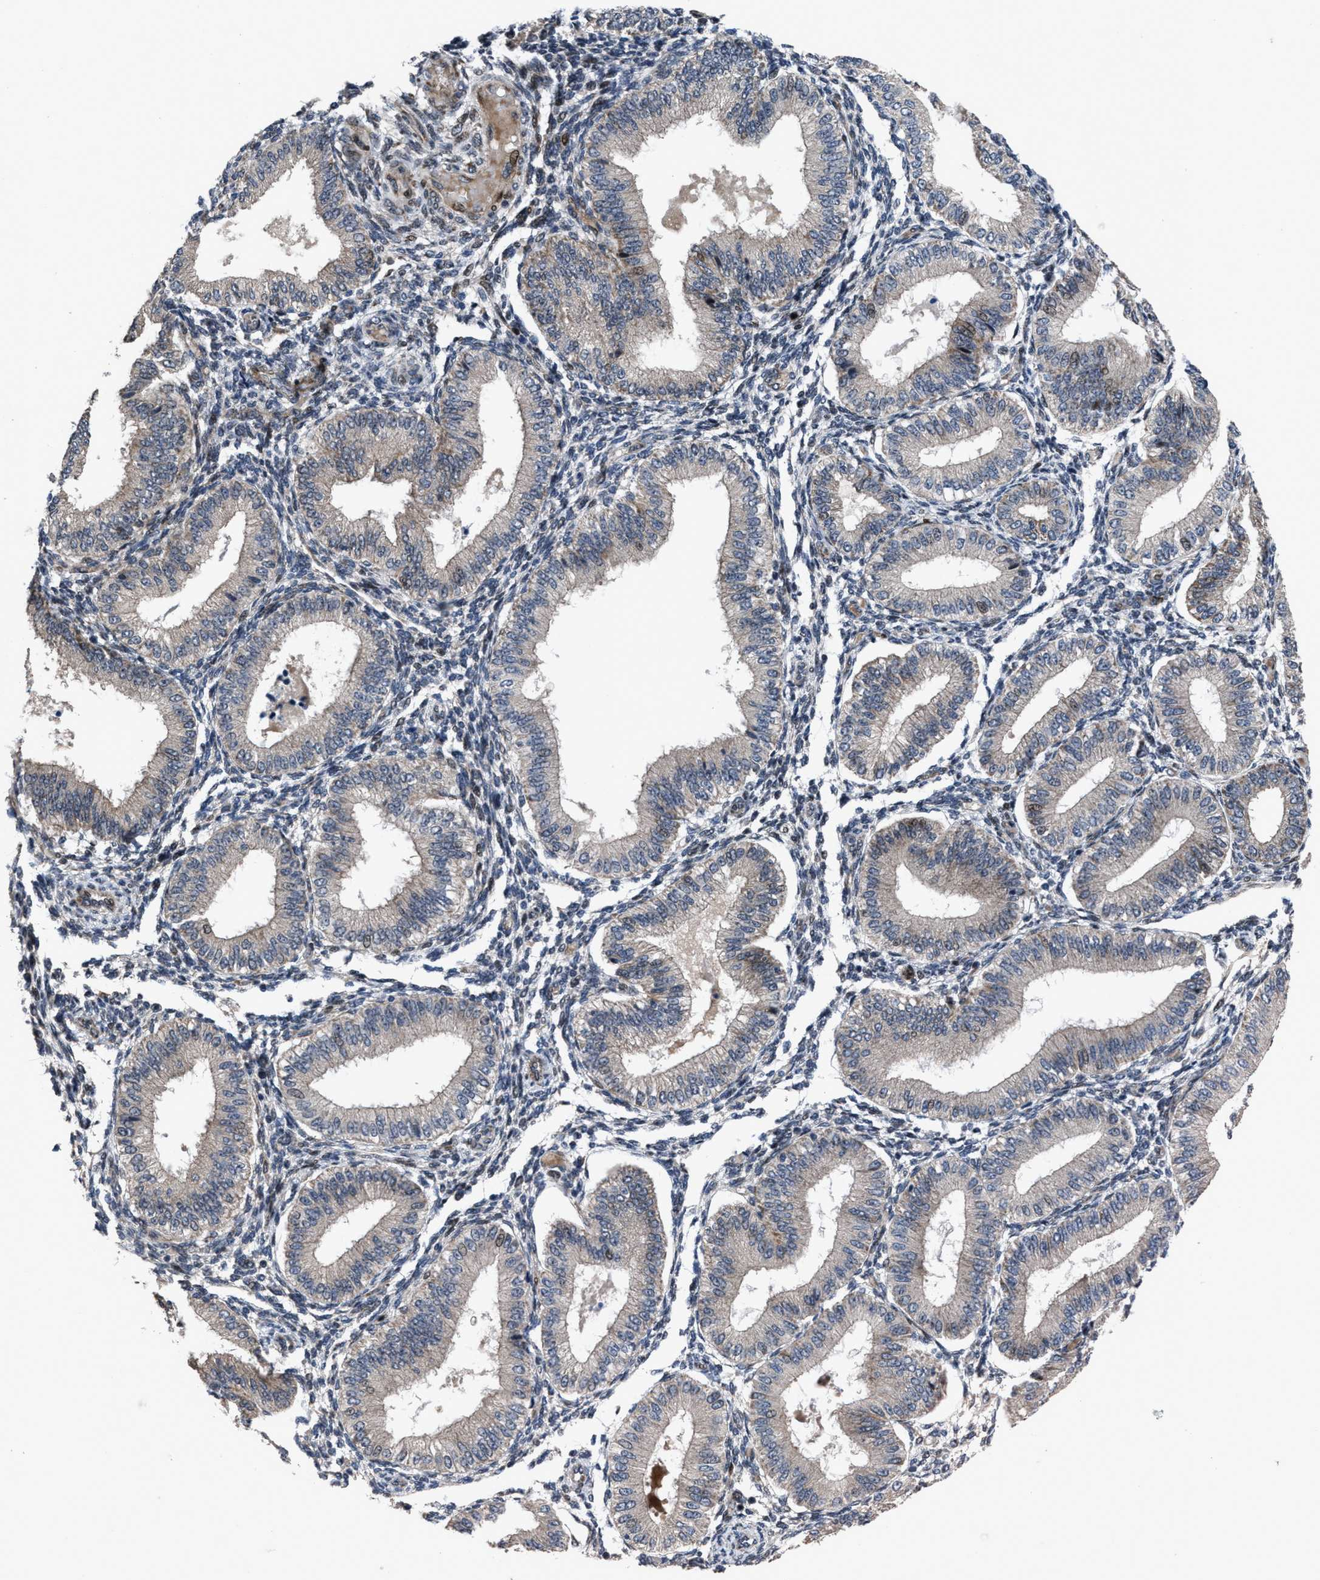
{"staining": {"intensity": "weak", "quantity": "<25%", "location": "cytoplasmic/membranous"}, "tissue": "endometrium", "cell_type": "Cells in endometrial stroma", "image_type": "normal", "snomed": [{"axis": "morphology", "description": "Normal tissue, NOS"}, {"axis": "topography", "description": "Endometrium"}], "caption": "Immunohistochemistry photomicrograph of normal endometrium stained for a protein (brown), which reveals no expression in cells in endometrial stroma.", "gene": "HAUS6", "patient": {"sex": "female", "age": 39}}